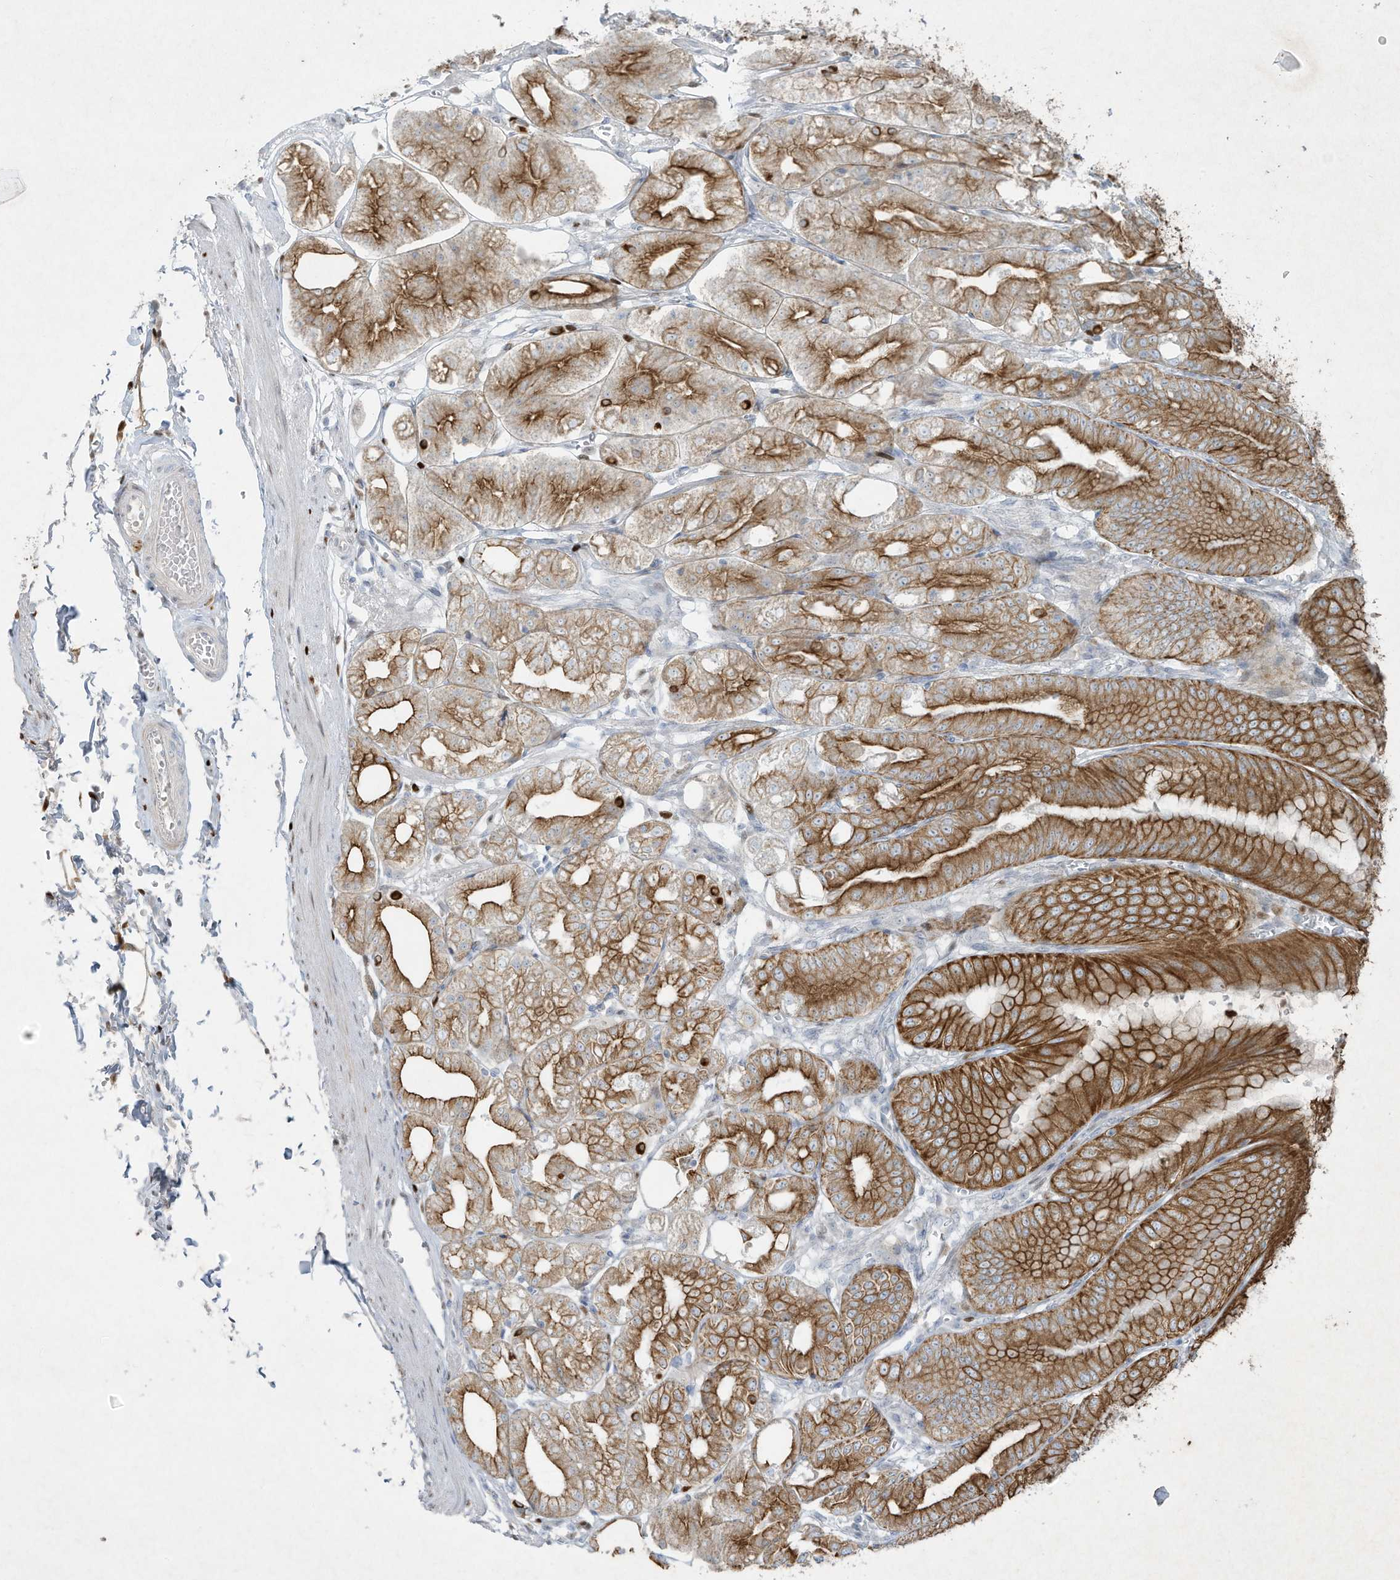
{"staining": {"intensity": "strong", "quantity": ">75%", "location": "cytoplasmic/membranous"}, "tissue": "stomach", "cell_type": "Glandular cells", "image_type": "normal", "snomed": [{"axis": "morphology", "description": "Normal tissue, NOS"}, {"axis": "topography", "description": "Stomach, lower"}], "caption": "An image of stomach stained for a protein exhibits strong cytoplasmic/membranous brown staining in glandular cells. The staining was performed using DAB to visualize the protein expression in brown, while the nuclei were stained in blue with hematoxylin (Magnification: 20x).", "gene": "TUBE1", "patient": {"sex": "male", "age": 71}}